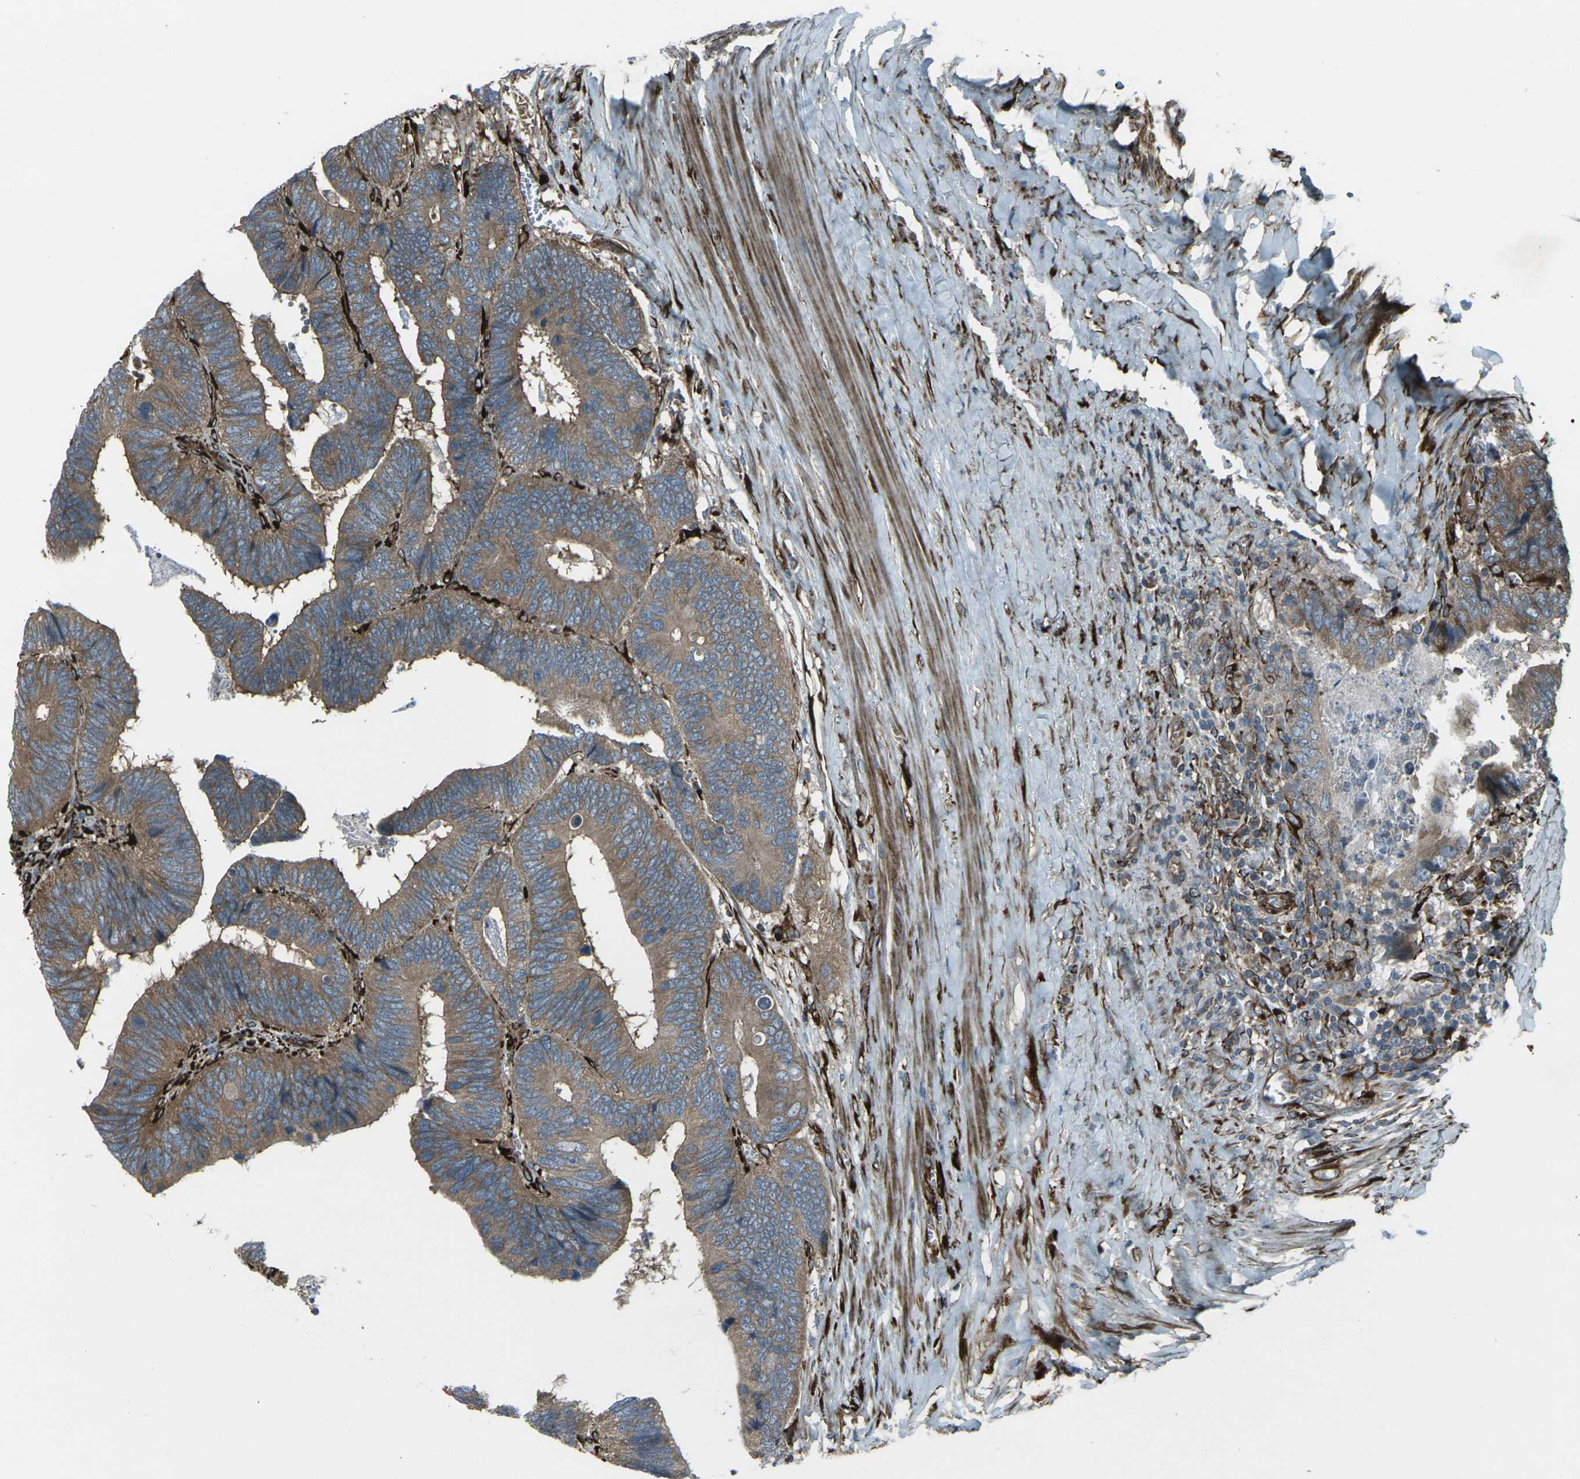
{"staining": {"intensity": "moderate", "quantity": ">75%", "location": "cytoplasmic/membranous"}, "tissue": "colorectal cancer", "cell_type": "Tumor cells", "image_type": "cancer", "snomed": [{"axis": "morphology", "description": "Adenocarcinoma, NOS"}, {"axis": "topography", "description": "Colon"}], "caption": "Adenocarcinoma (colorectal) stained with immunohistochemistry (IHC) displays moderate cytoplasmic/membranous expression in about >75% of tumor cells.", "gene": "LSMEM1", "patient": {"sex": "male", "age": 72}}